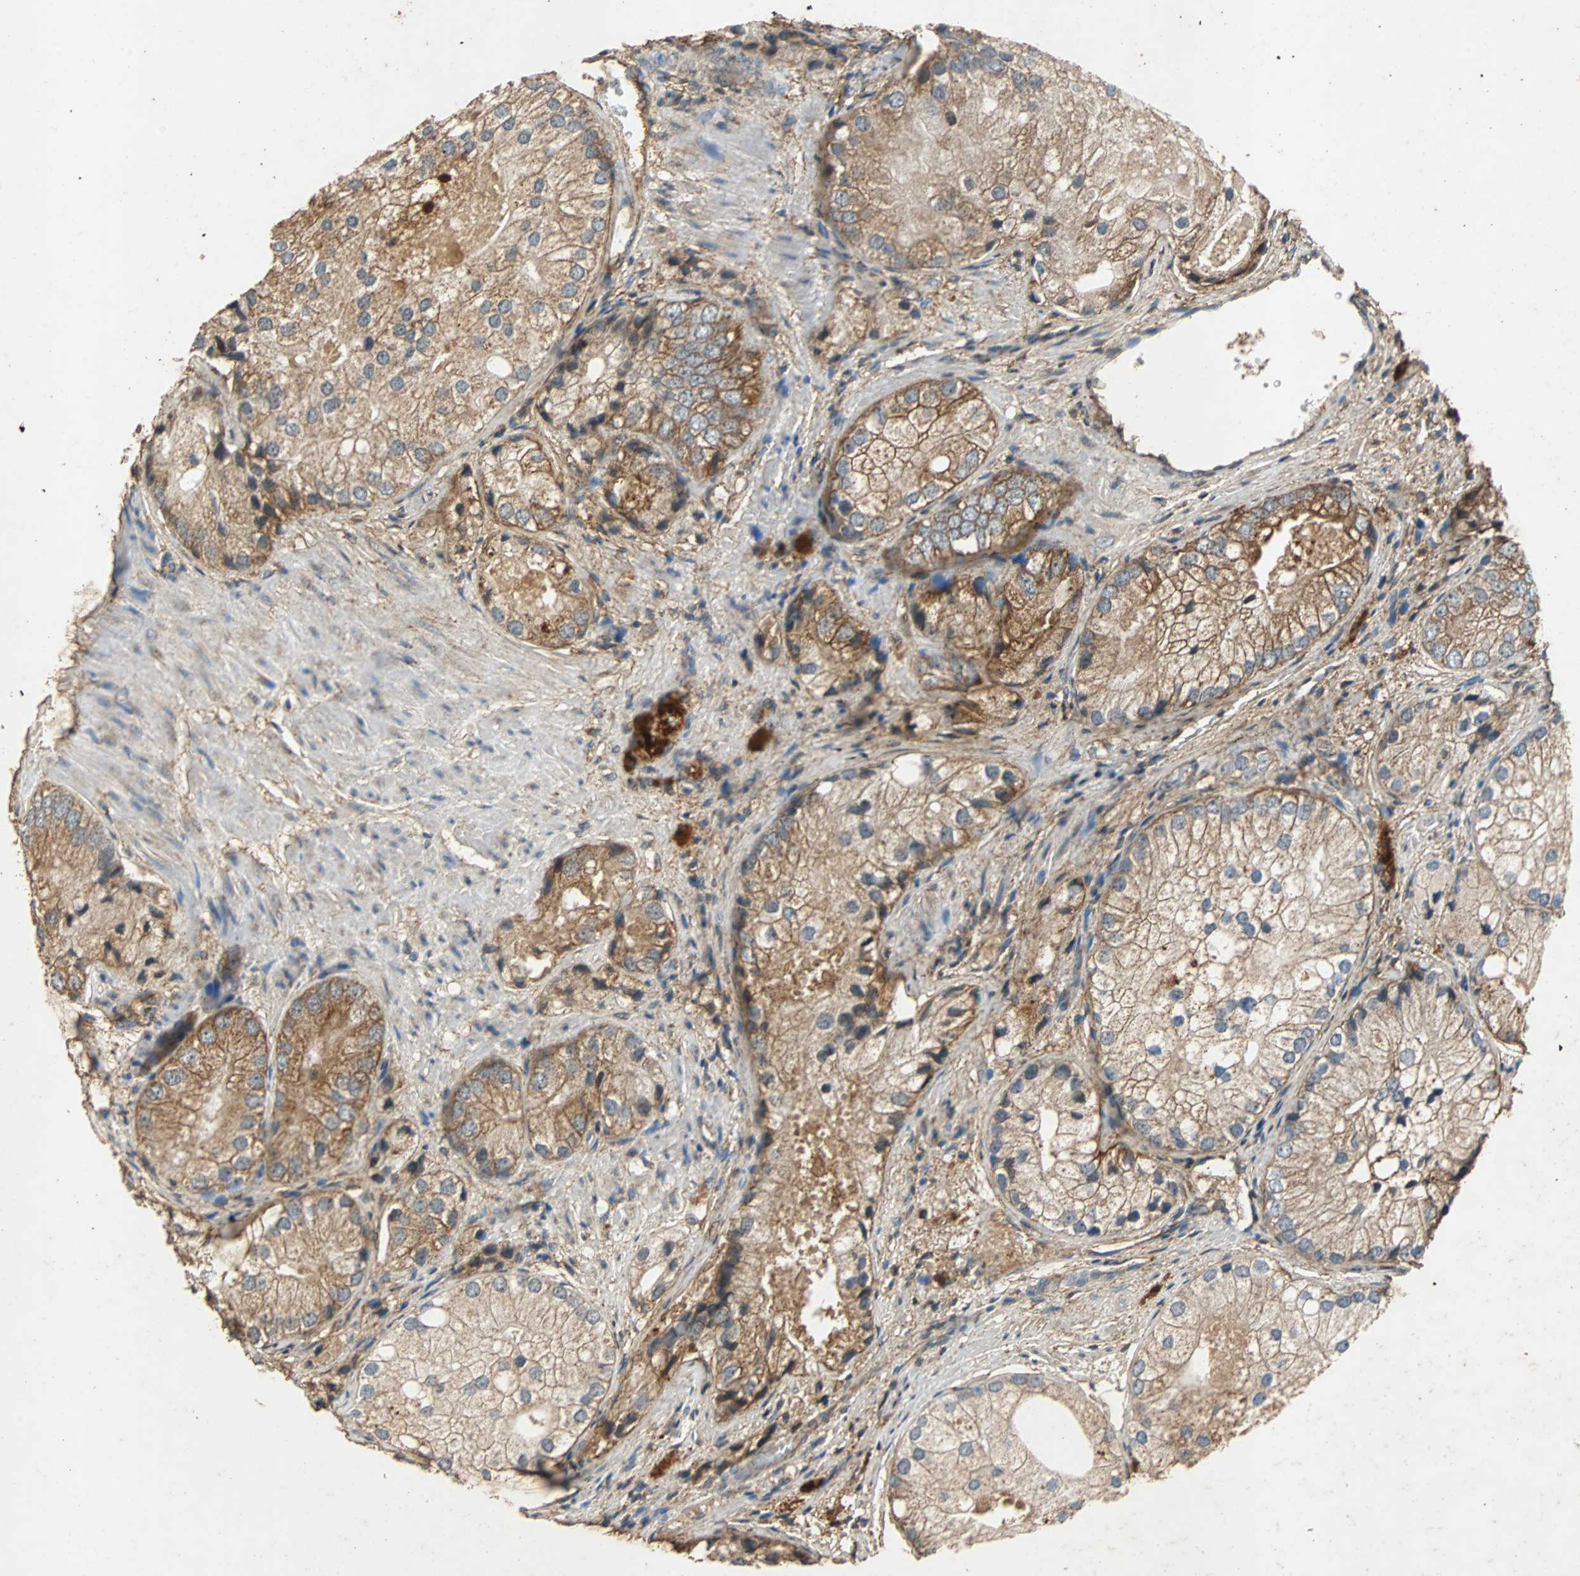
{"staining": {"intensity": "moderate", "quantity": ">75%", "location": "cytoplasmic/membranous"}, "tissue": "prostate cancer", "cell_type": "Tumor cells", "image_type": "cancer", "snomed": [{"axis": "morphology", "description": "Adenocarcinoma, Low grade"}, {"axis": "topography", "description": "Prostate"}], "caption": "Brown immunohistochemical staining in human prostate cancer (adenocarcinoma (low-grade)) exhibits moderate cytoplasmic/membranous staining in approximately >75% of tumor cells.", "gene": "NAA10", "patient": {"sex": "male", "age": 69}}